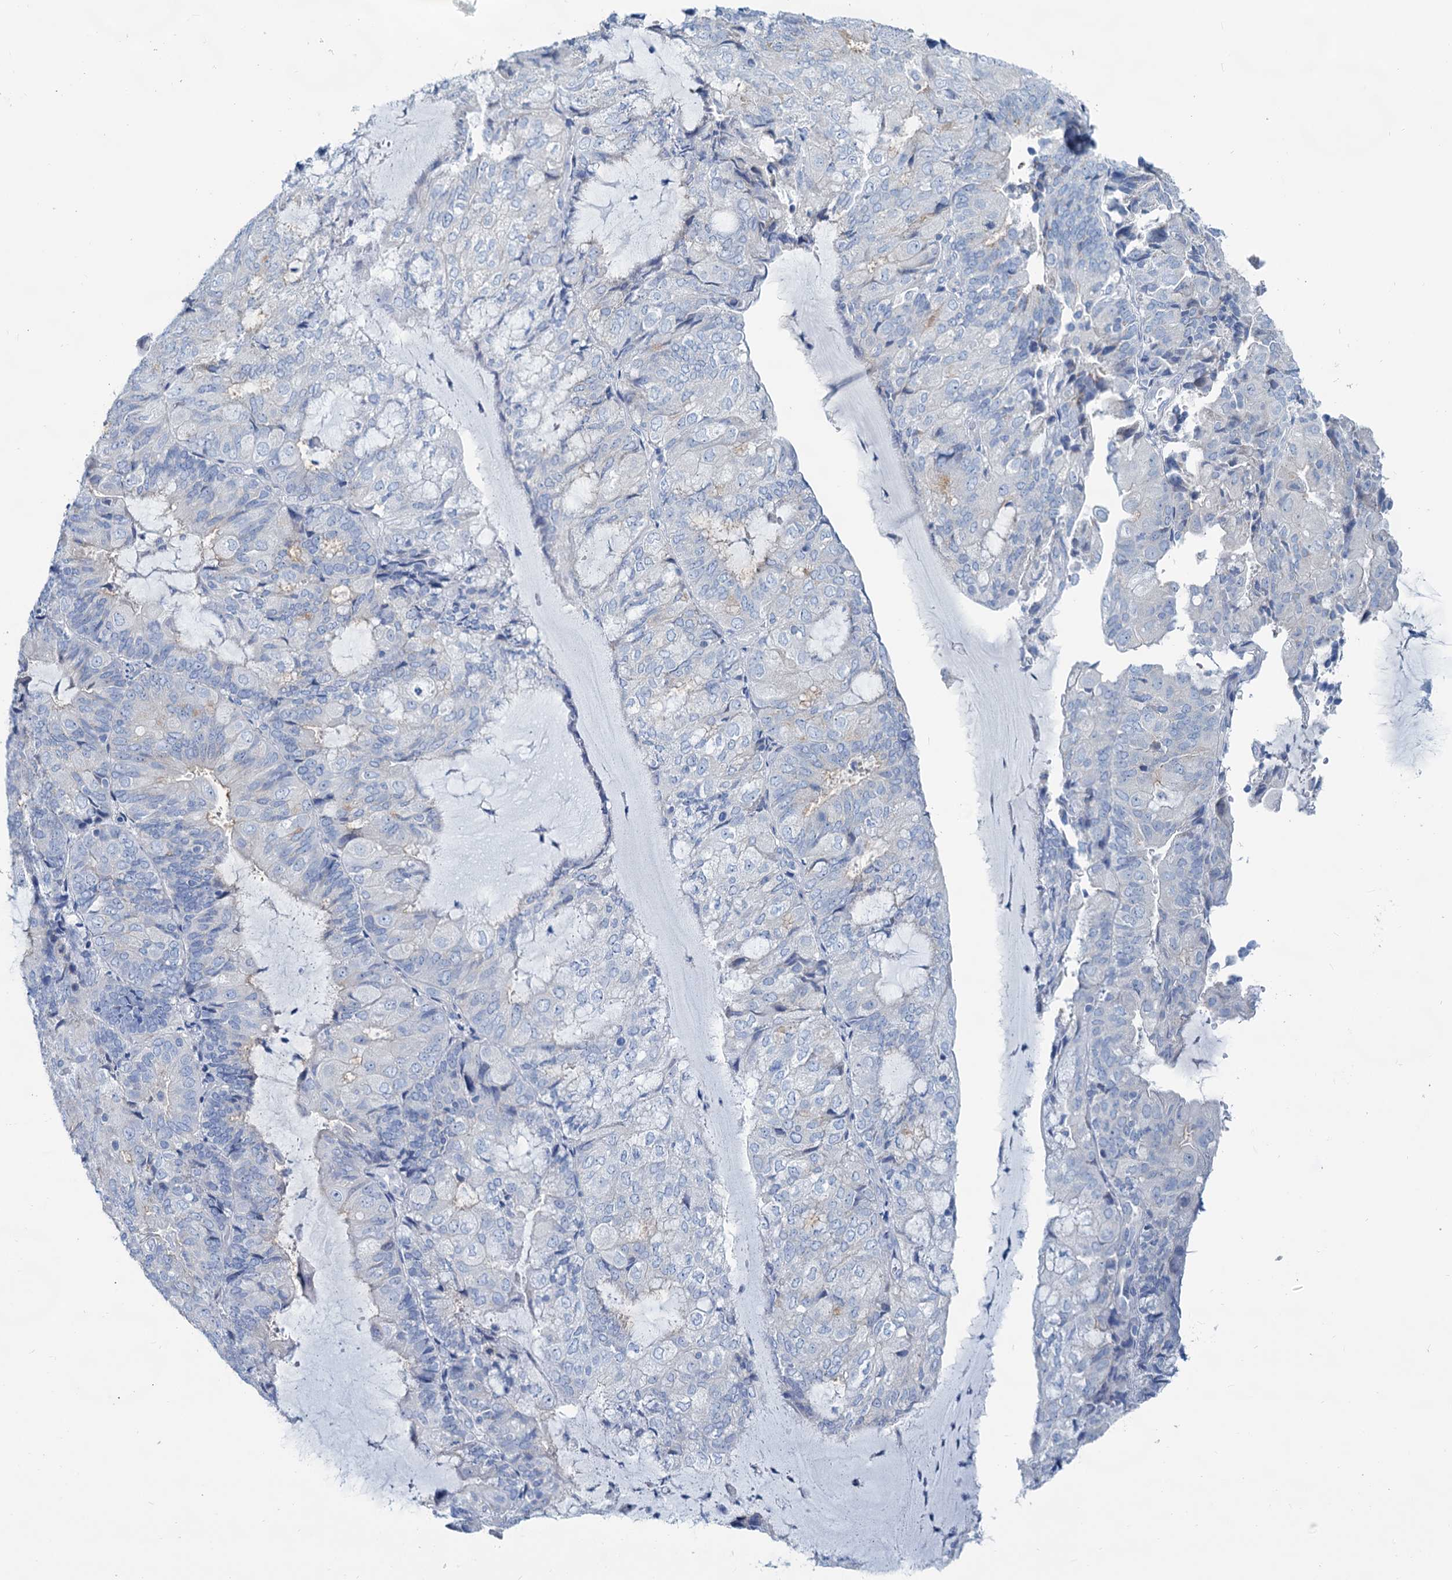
{"staining": {"intensity": "negative", "quantity": "none", "location": "none"}, "tissue": "endometrial cancer", "cell_type": "Tumor cells", "image_type": "cancer", "snomed": [{"axis": "morphology", "description": "Adenocarcinoma, NOS"}, {"axis": "topography", "description": "Endometrium"}], "caption": "Tumor cells show no significant expression in endometrial cancer. Nuclei are stained in blue.", "gene": "SLC1A3", "patient": {"sex": "female", "age": 81}}